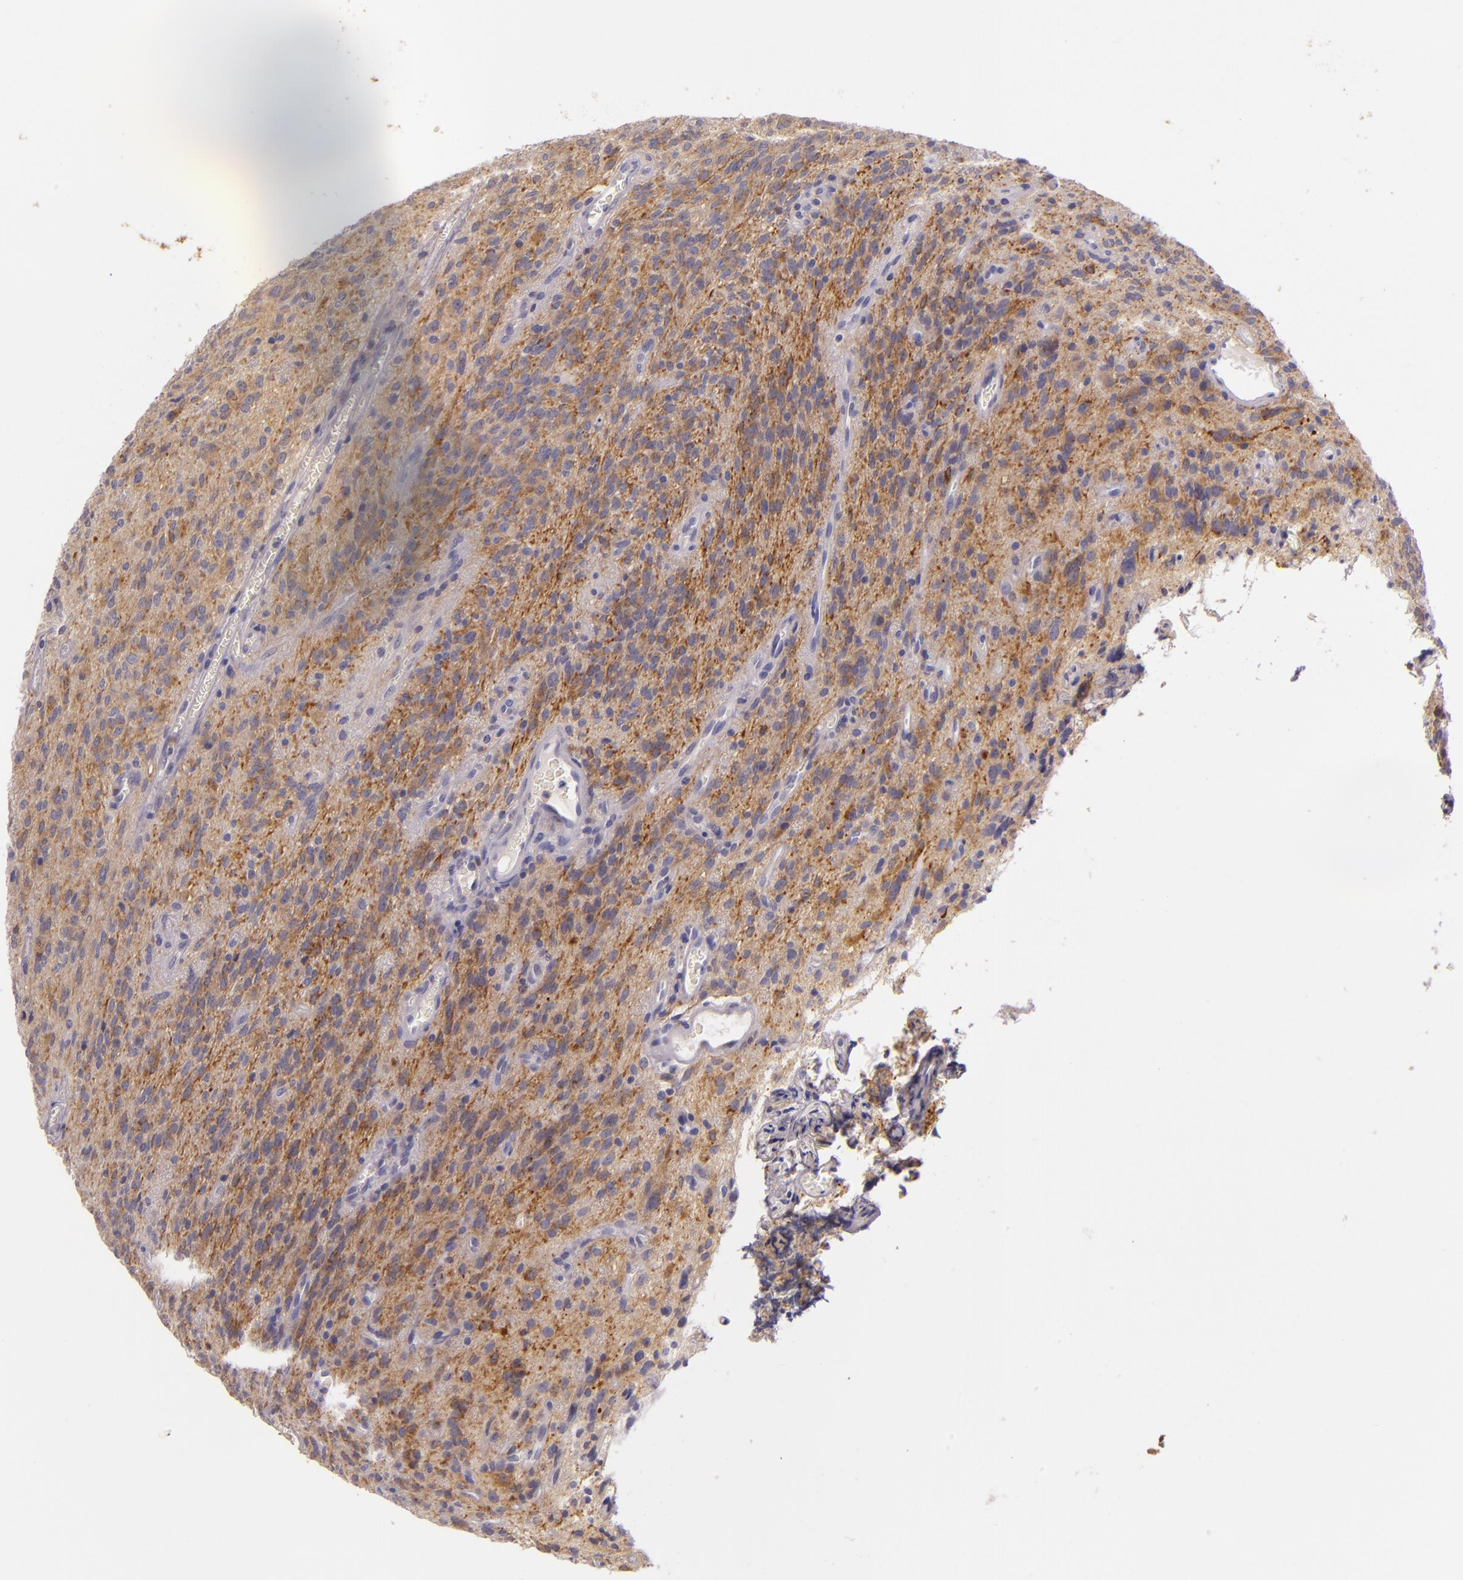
{"staining": {"intensity": "moderate", "quantity": "25%-75%", "location": "cytoplasmic/membranous"}, "tissue": "glioma", "cell_type": "Tumor cells", "image_type": "cancer", "snomed": [{"axis": "morphology", "description": "Glioma, malignant, Low grade"}, {"axis": "topography", "description": "Brain"}], "caption": "Malignant glioma (low-grade) stained for a protein shows moderate cytoplasmic/membranous positivity in tumor cells.", "gene": "CTSF", "patient": {"sex": "female", "age": 15}}